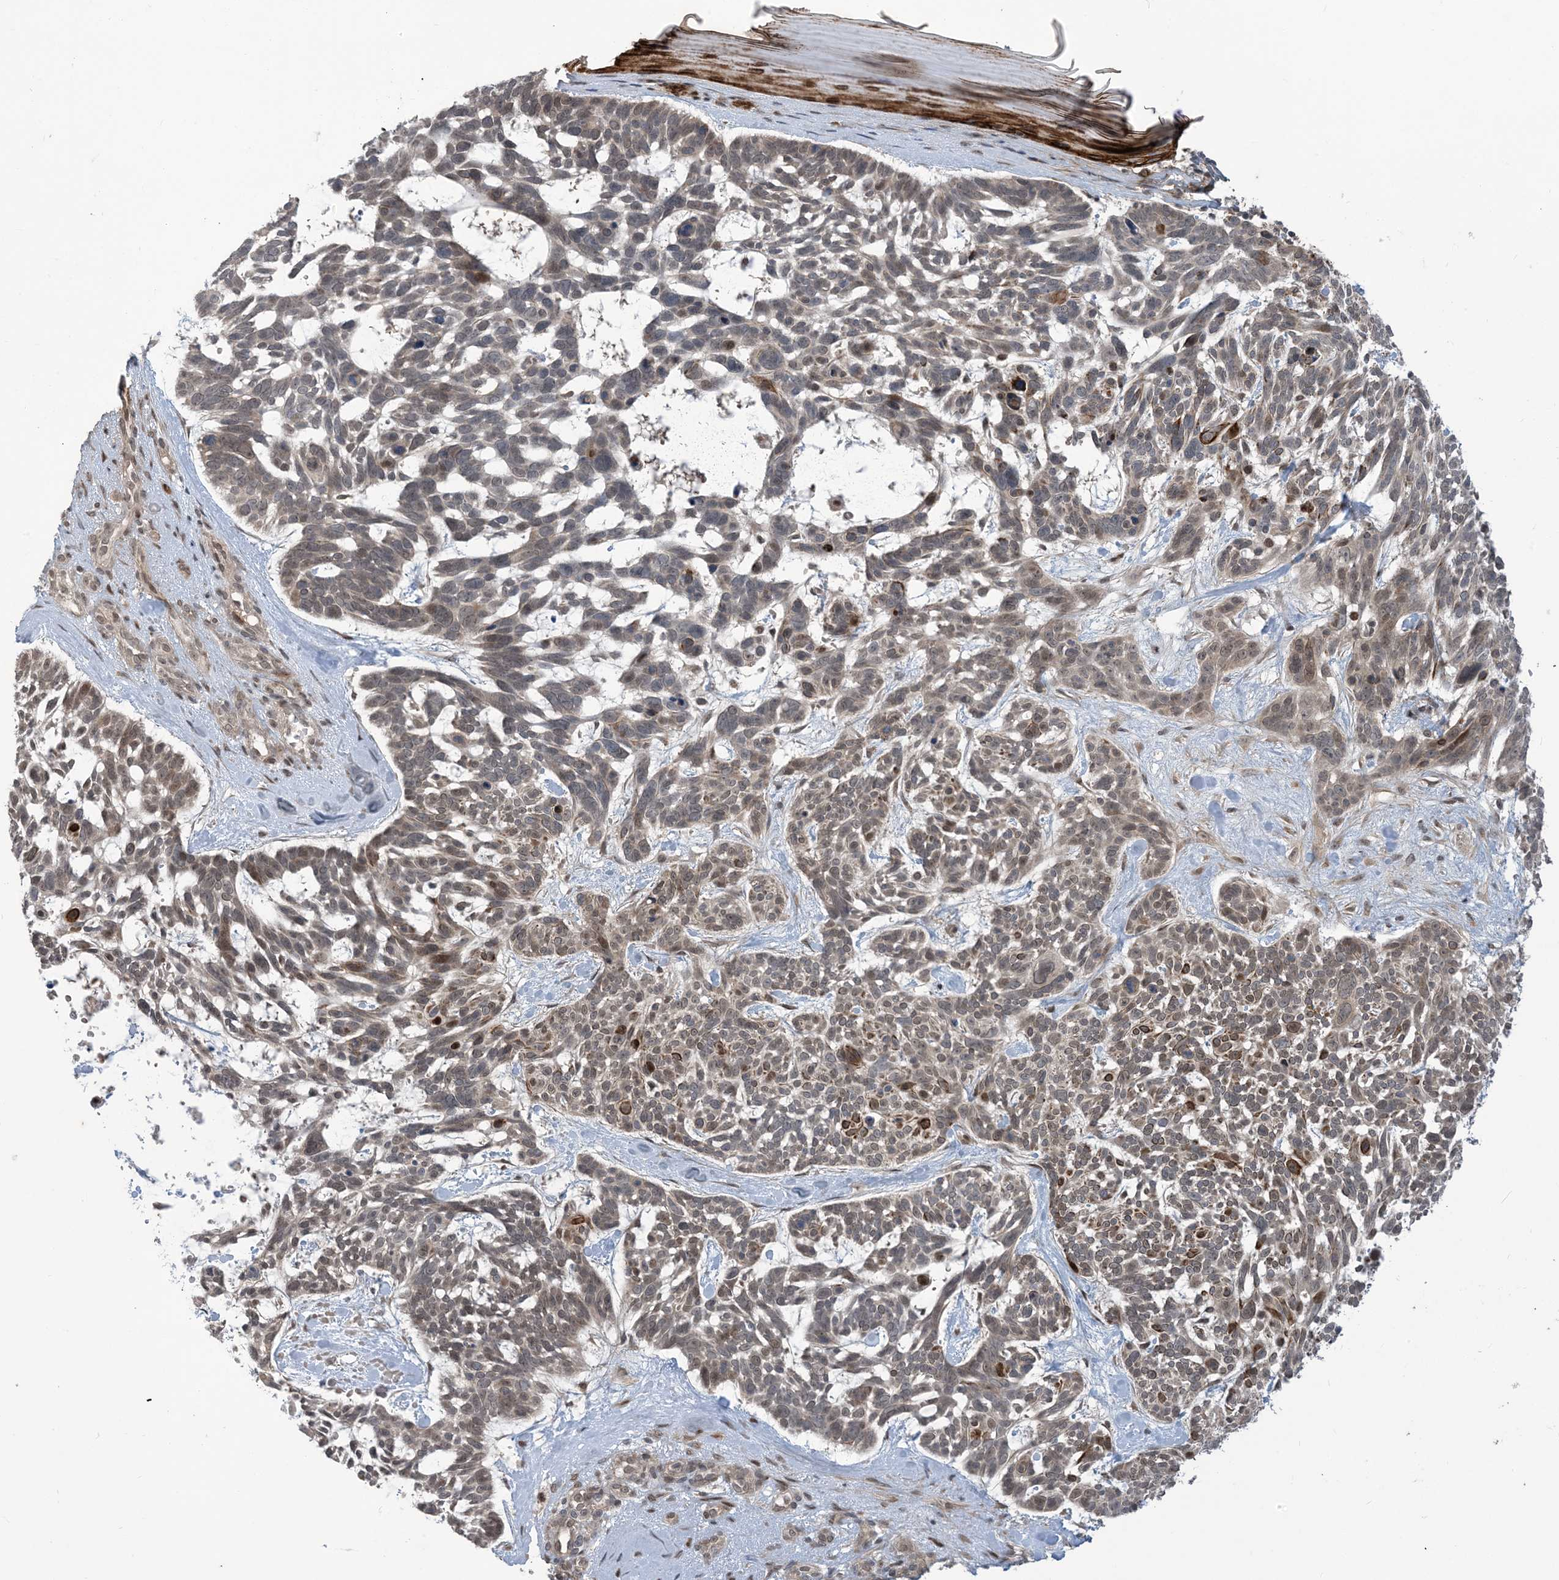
{"staining": {"intensity": "moderate", "quantity": "<25%", "location": "cytoplasmic/membranous,nuclear"}, "tissue": "skin cancer", "cell_type": "Tumor cells", "image_type": "cancer", "snomed": [{"axis": "morphology", "description": "Basal cell carcinoma"}, {"axis": "topography", "description": "Skin"}], "caption": "Tumor cells show low levels of moderate cytoplasmic/membranous and nuclear expression in approximately <25% of cells in skin basal cell carcinoma.", "gene": "LAGE3", "patient": {"sex": "male", "age": 88}}